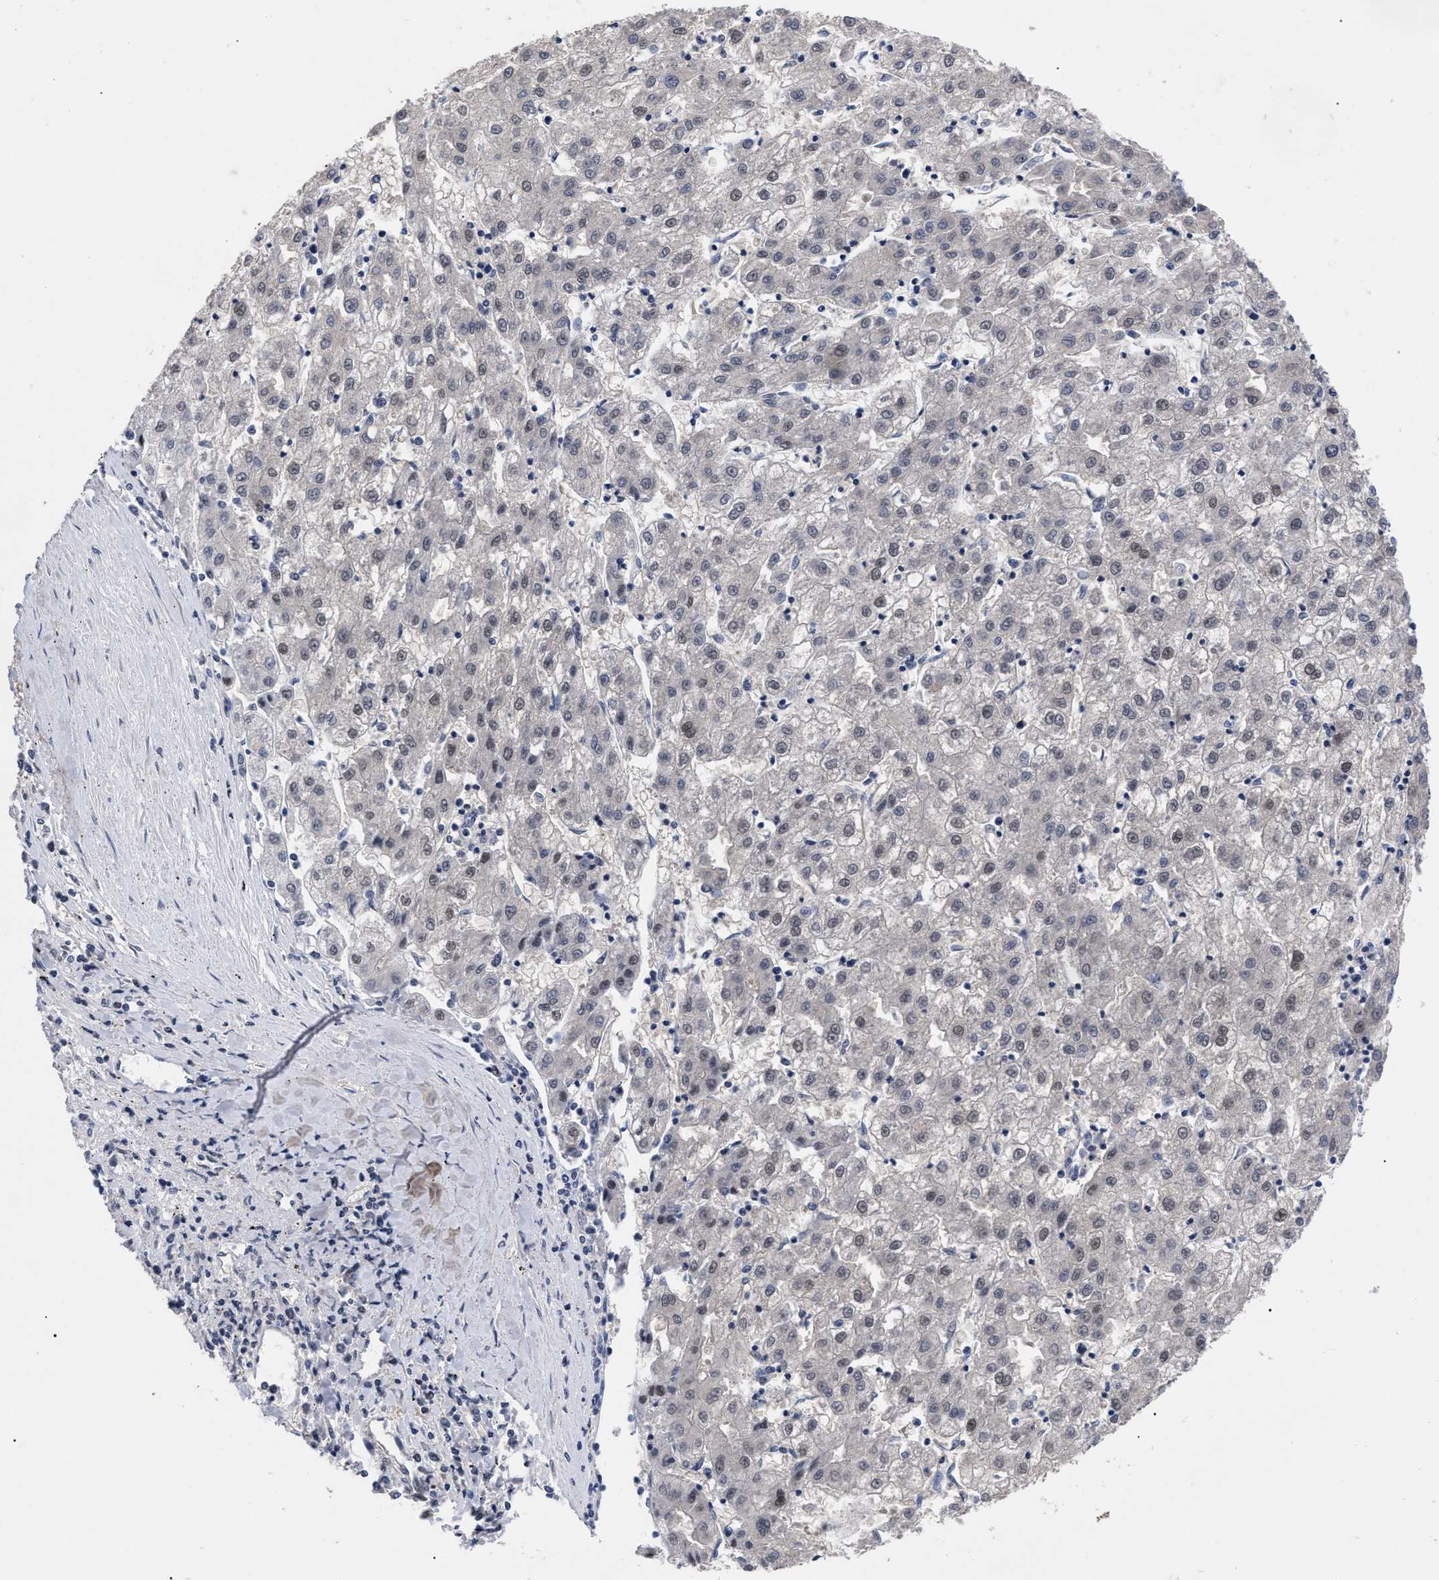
{"staining": {"intensity": "negative", "quantity": "none", "location": "none"}, "tissue": "liver cancer", "cell_type": "Tumor cells", "image_type": "cancer", "snomed": [{"axis": "morphology", "description": "Carcinoma, Hepatocellular, NOS"}, {"axis": "topography", "description": "Liver"}], "caption": "A high-resolution histopathology image shows IHC staining of liver cancer, which displays no significant positivity in tumor cells.", "gene": "CCN5", "patient": {"sex": "male", "age": 72}}